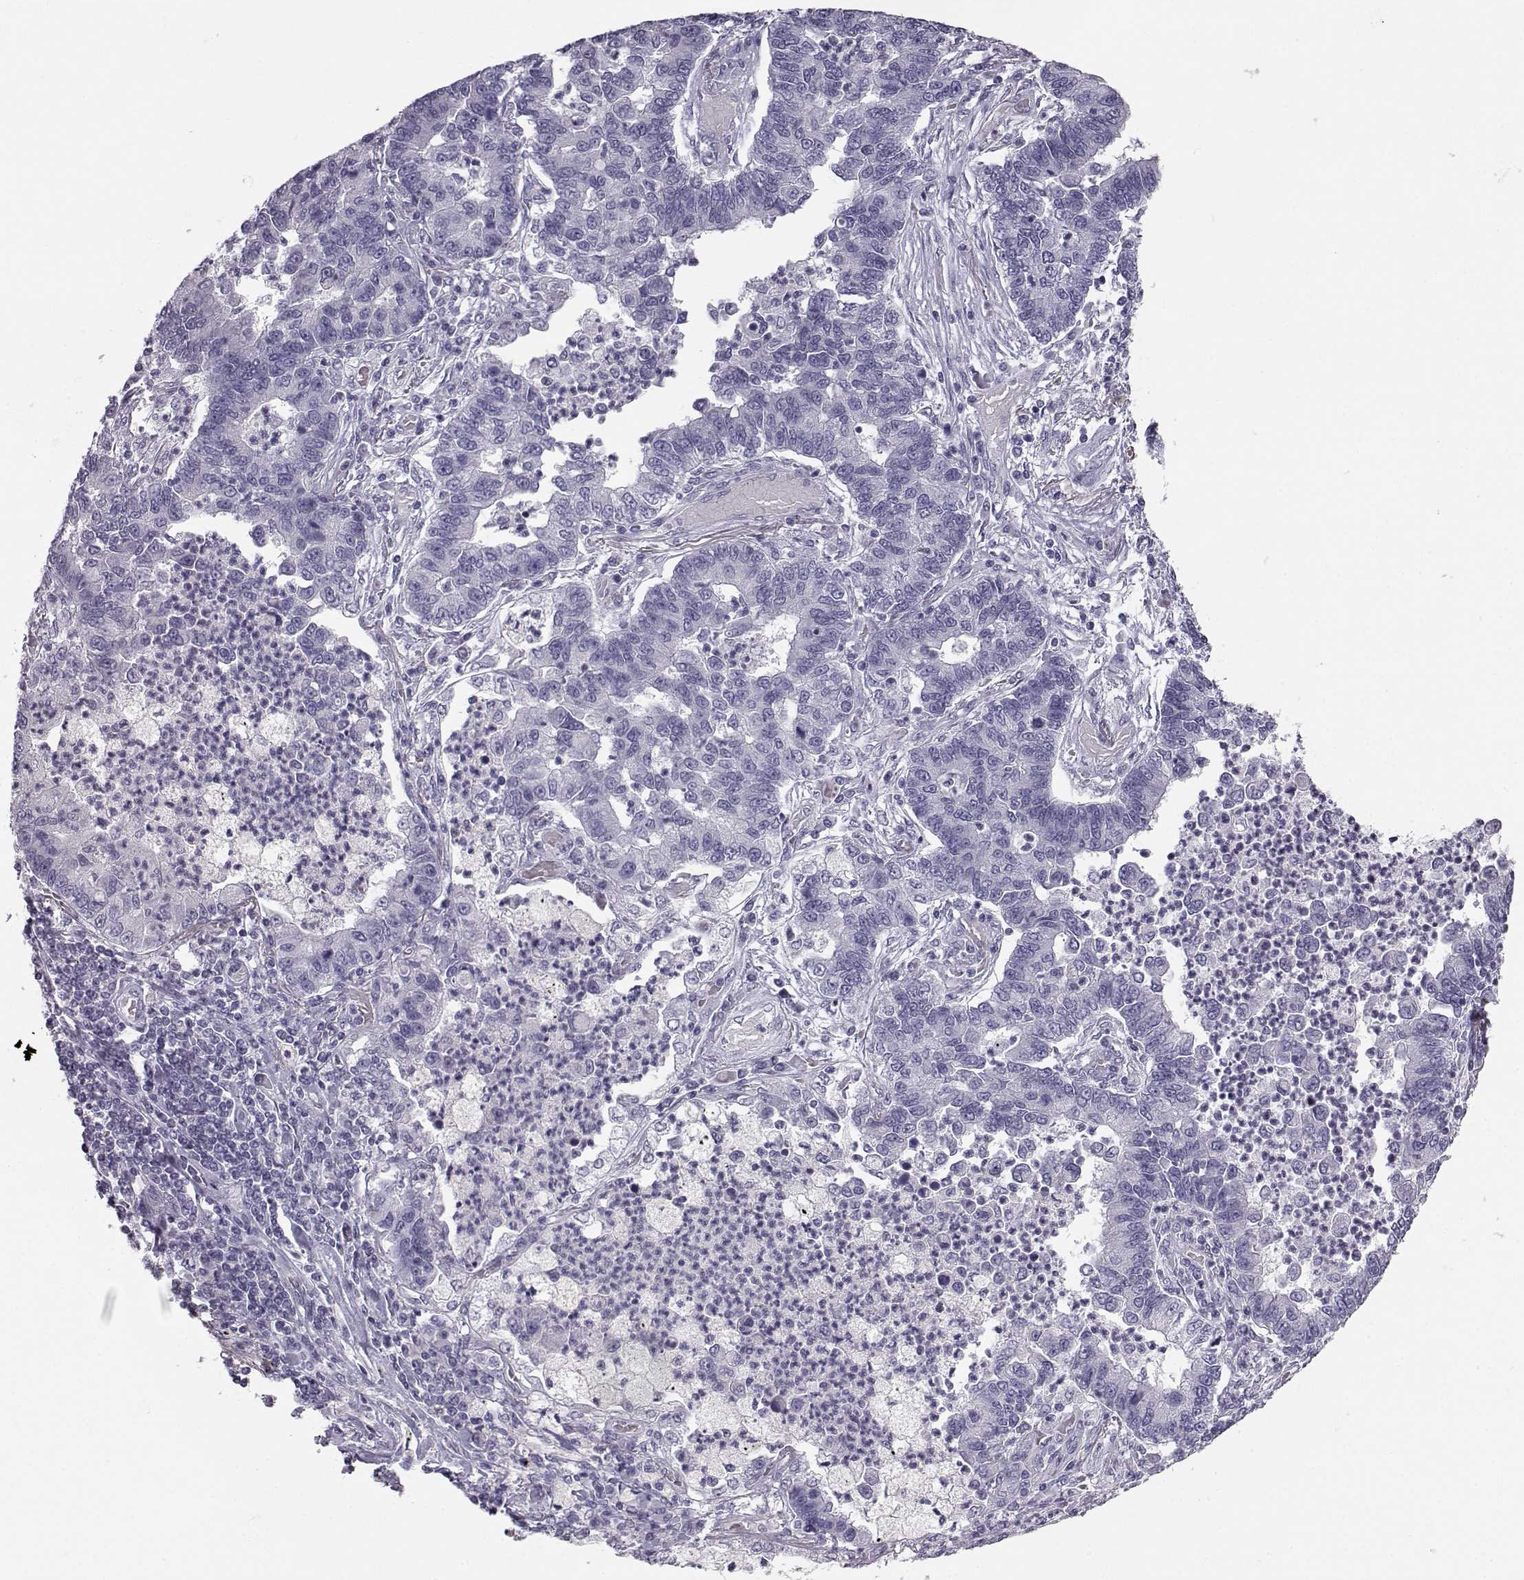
{"staining": {"intensity": "negative", "quantity": "none", "location": "none"}, "tissue": "lung cancer", "cell_type": "Tumor cells", "image_type": "cancer", "snomed": [{"axis": "morphology", "description": "Adenocarcinoma, NOS"}, {"axis": "topography", "description": "Lung"}], "caption": "Immunohistochemistry (IHC) of human lung adenocarcinoma shows no staining in tumor cells.", "gene": "MYCBPAP", "patient": {"sex": "female", "age": 57}}